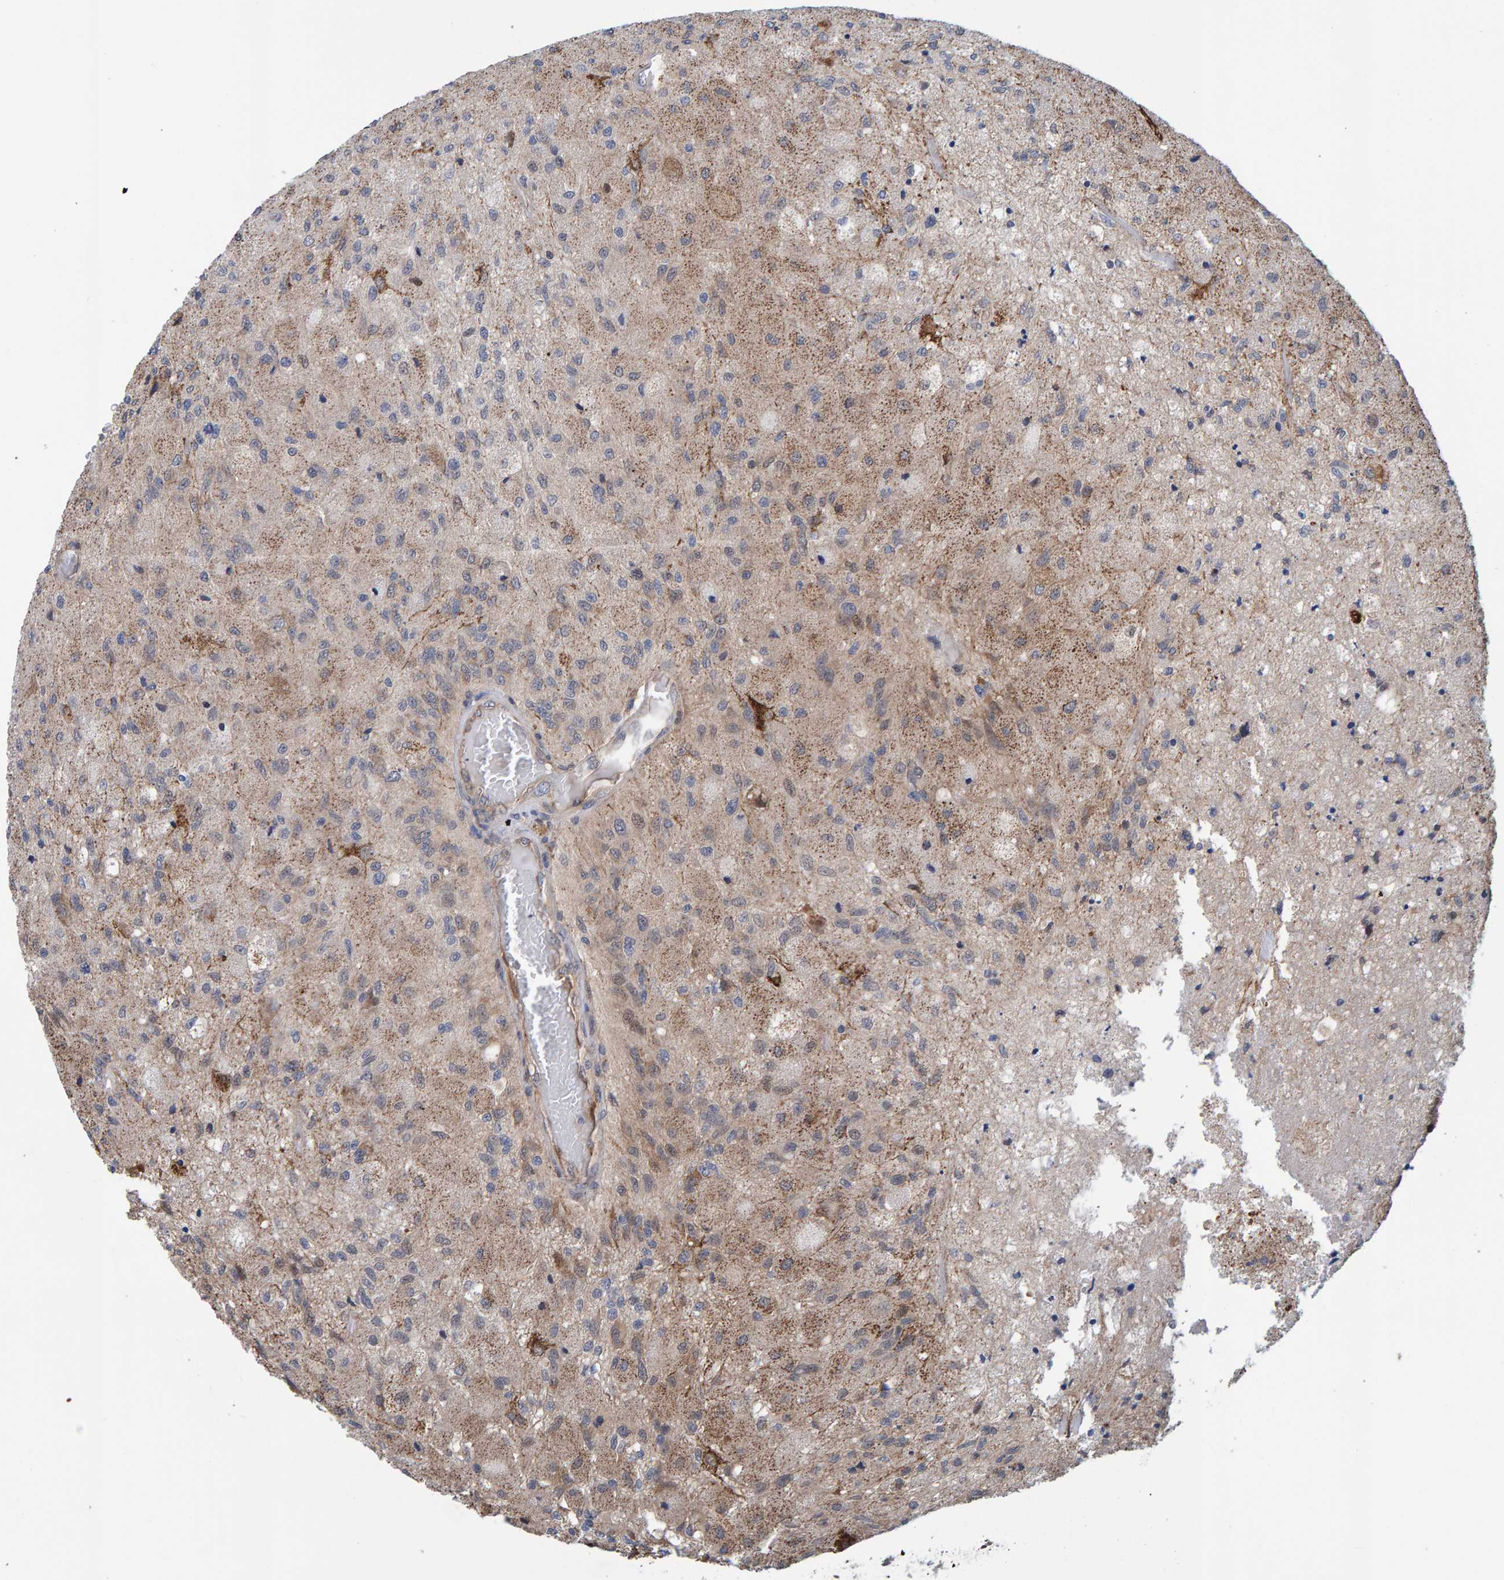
{"staining": {"intensity": "weak", "quantity": "25%-75%", "location": "cytoplasmic/membranous"}, "tissue": "glioma", "cell_type": "Tumor cells", "image_type": "cancer", "snomed": [{"axis": "morphology", "description": "Normal tissue, NOS"}, {"axis": "morphology", "description": "Glioma, malignant, High grade"}, {"axis": "topography", "description": "Cerebral cortex"}], "caption": "A brown stain labels weak cytoplasmic/membranous positivity of a protein in glioma tumor cells.", "gene": "SCRN2", "patient": {"sex": "male", "age": 77}}